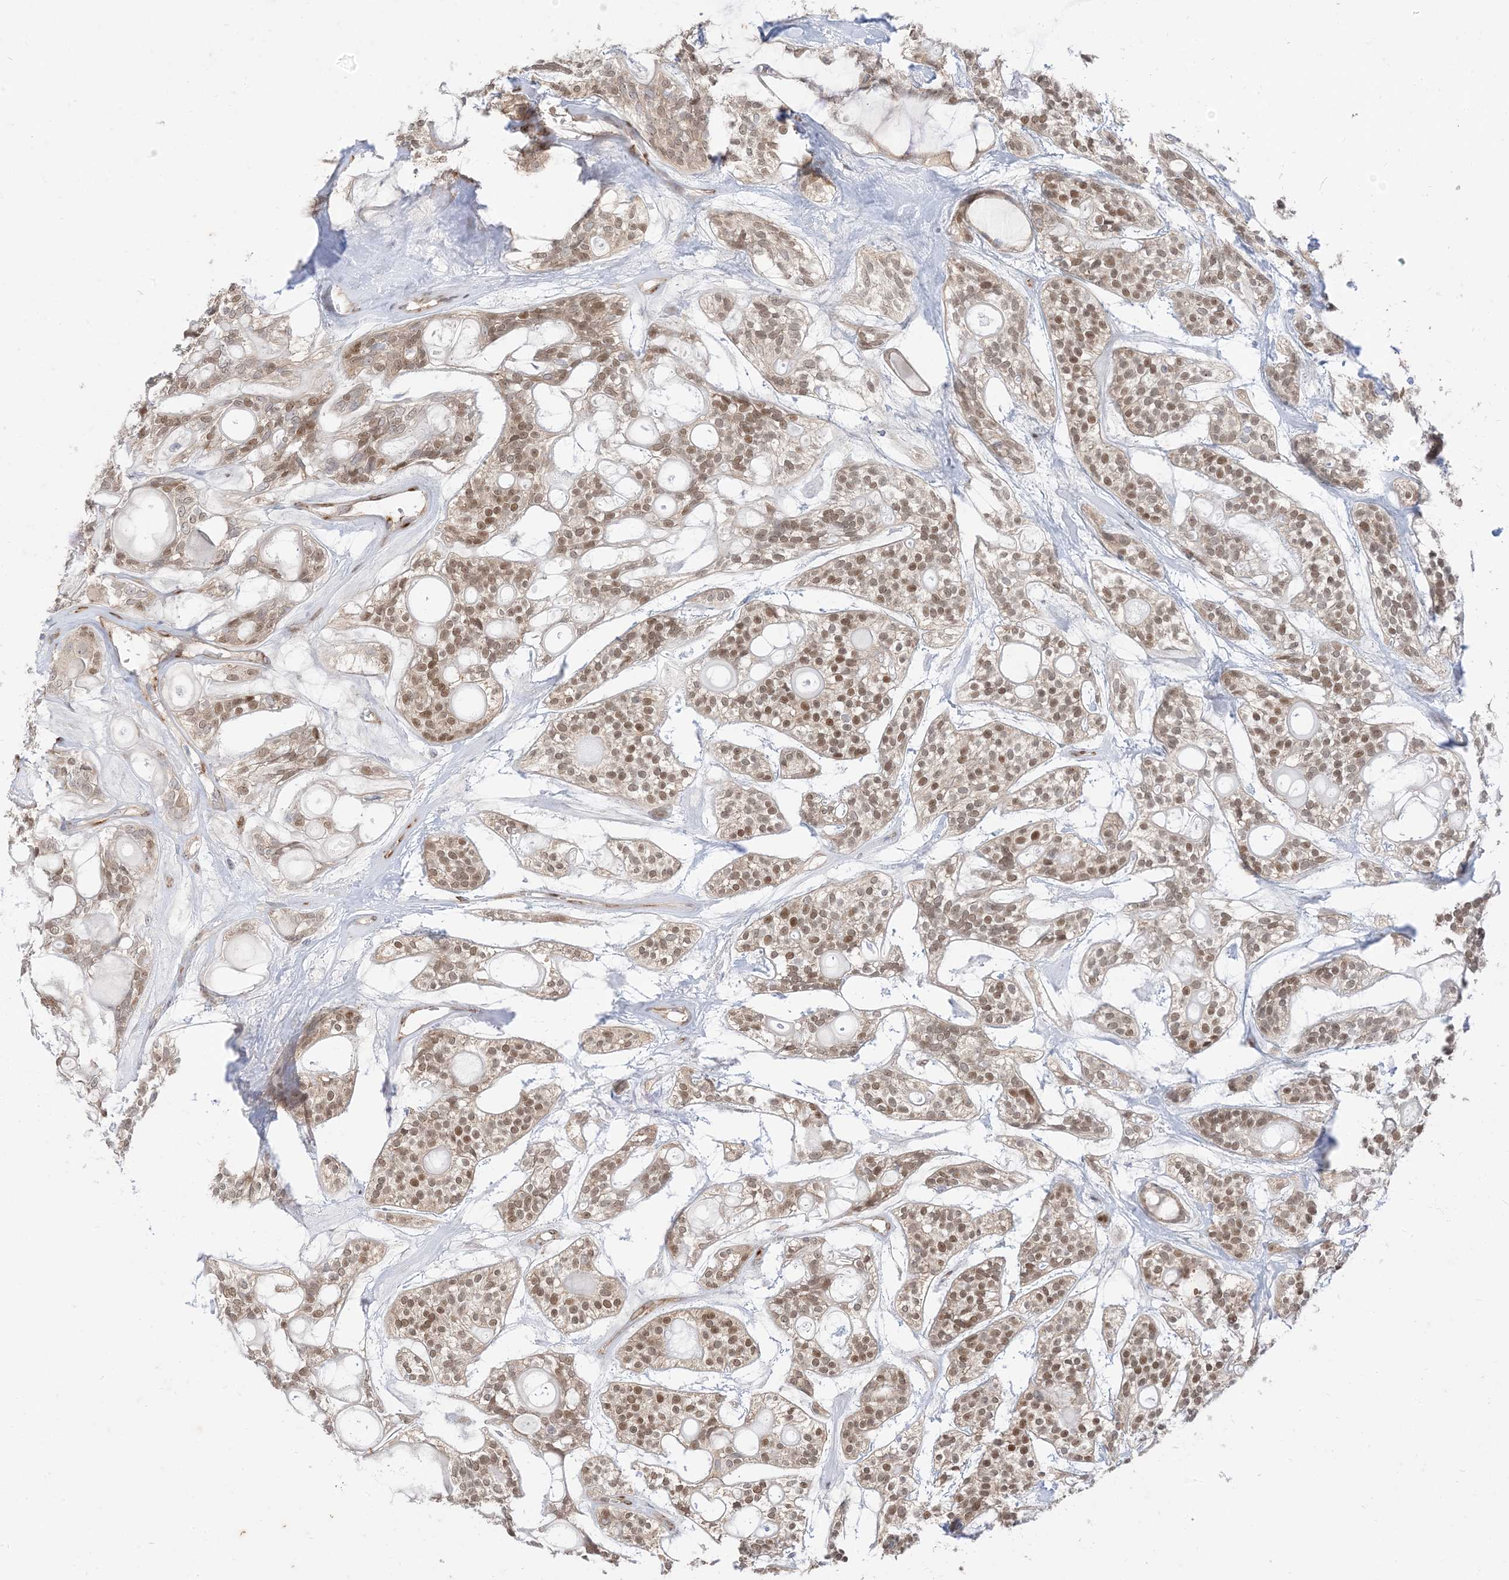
{"staining": {"intensity": "moderate", "quantity": "25%-75%", "location": "nuclear"}, "tissue": "head and neck cancer", "cell_type": "Tumor cells", "image_type": "cancer", "snomed": [{"axis": "morphology", "description": "Adenocarcinoma, NOS"}, {"axis": "topography", "description": "Head-Neck"}], "caption": "Head and neck adenocarcinoma stained with DAB immunohistochemistry displays medium levels of moderate nuclear staining in about 25%-75% of tumor cells.", "gene": "RIN1", "patient": {"sex": "male", "age": 66}}